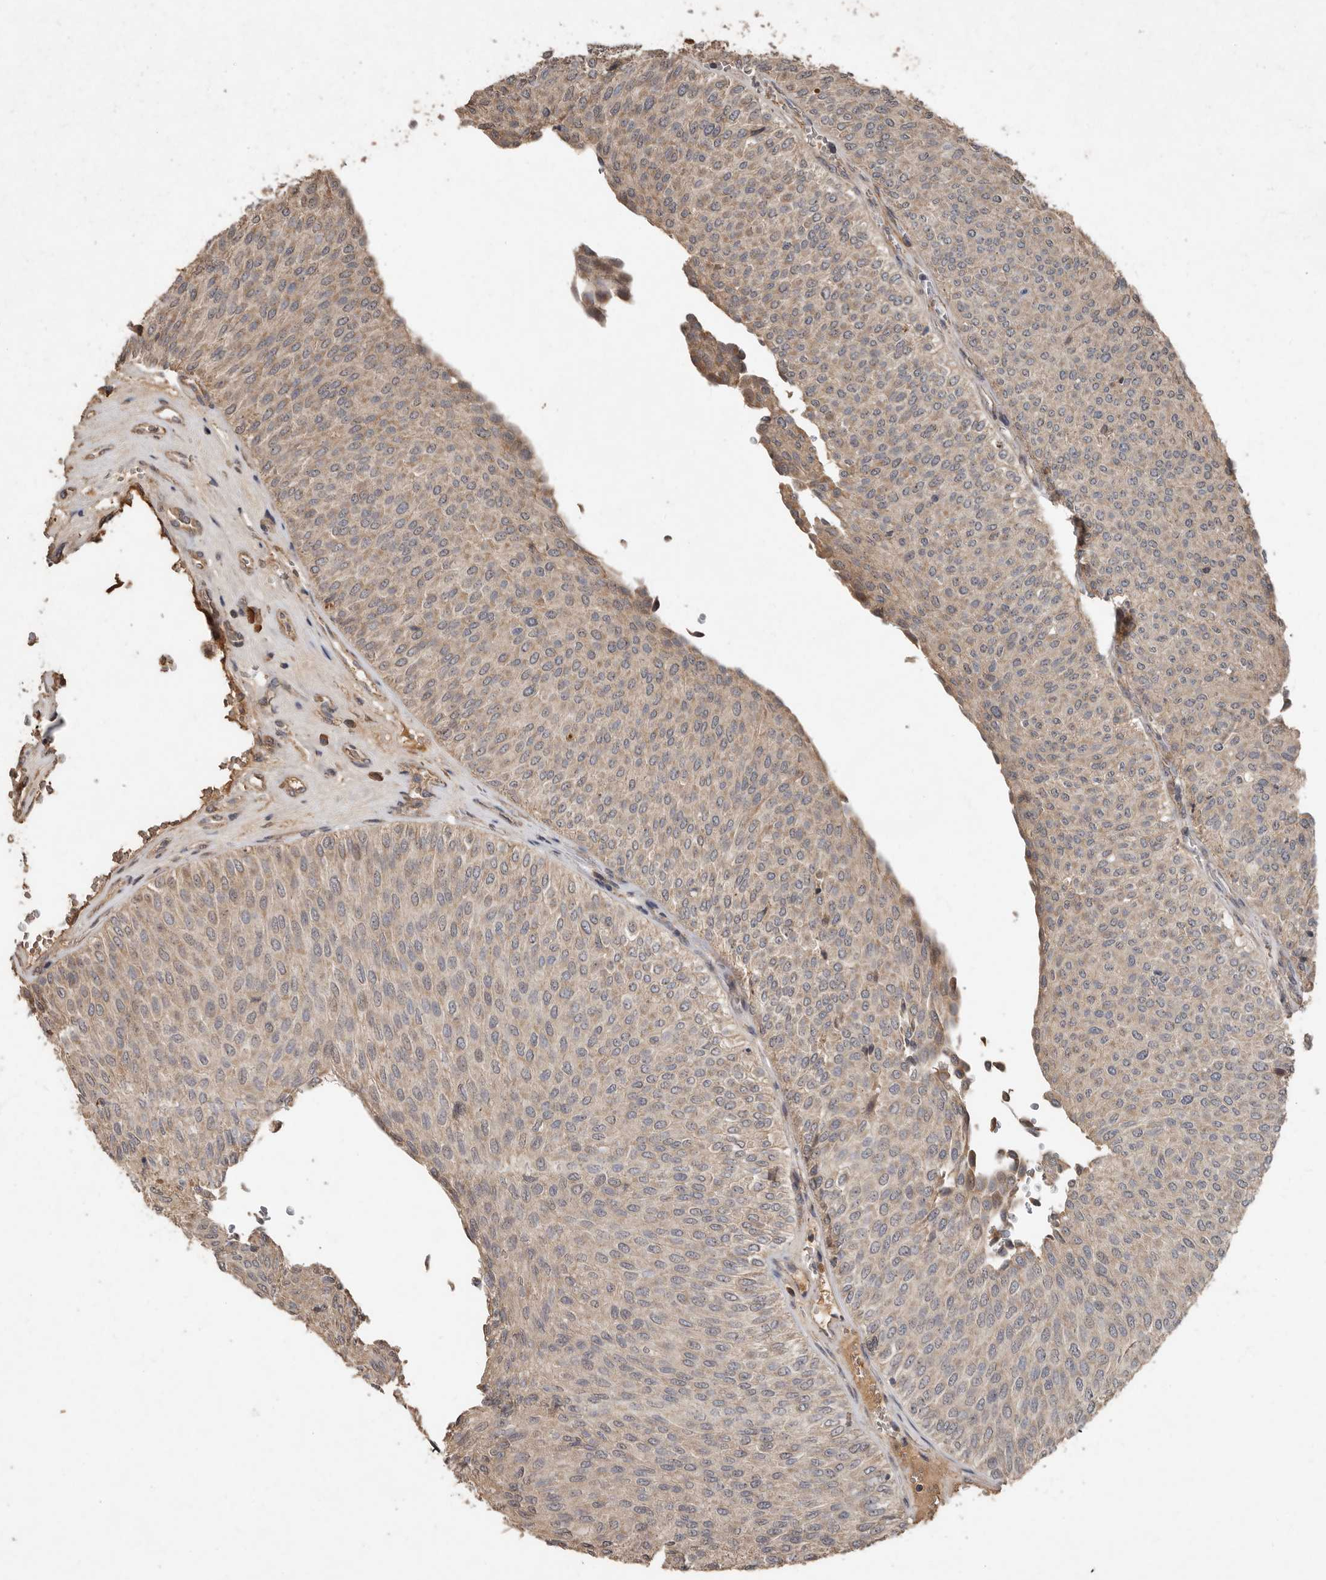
{"staining": {"intensity": "weak", "quantity": "25%-75%", "location": "cytoplasmic/membranous"}, "tissue": "urothelial cancer", "cell_type": "Tumor cells", "image_type": "cancer", "snomed": [{"axis": "morphology", "description": "Urothelial carcinoma, Low grade"}, {"axis": "topography", "description": "Urinary bladder"}], "caption": "The micrograph reveals staining of urothelial cancer, revealing weak cytoplasmic/membranous protein expression (brown color) within tumor cells.", "gene": "KIF26B", "patient": {"sex": "male", "age": 78}}